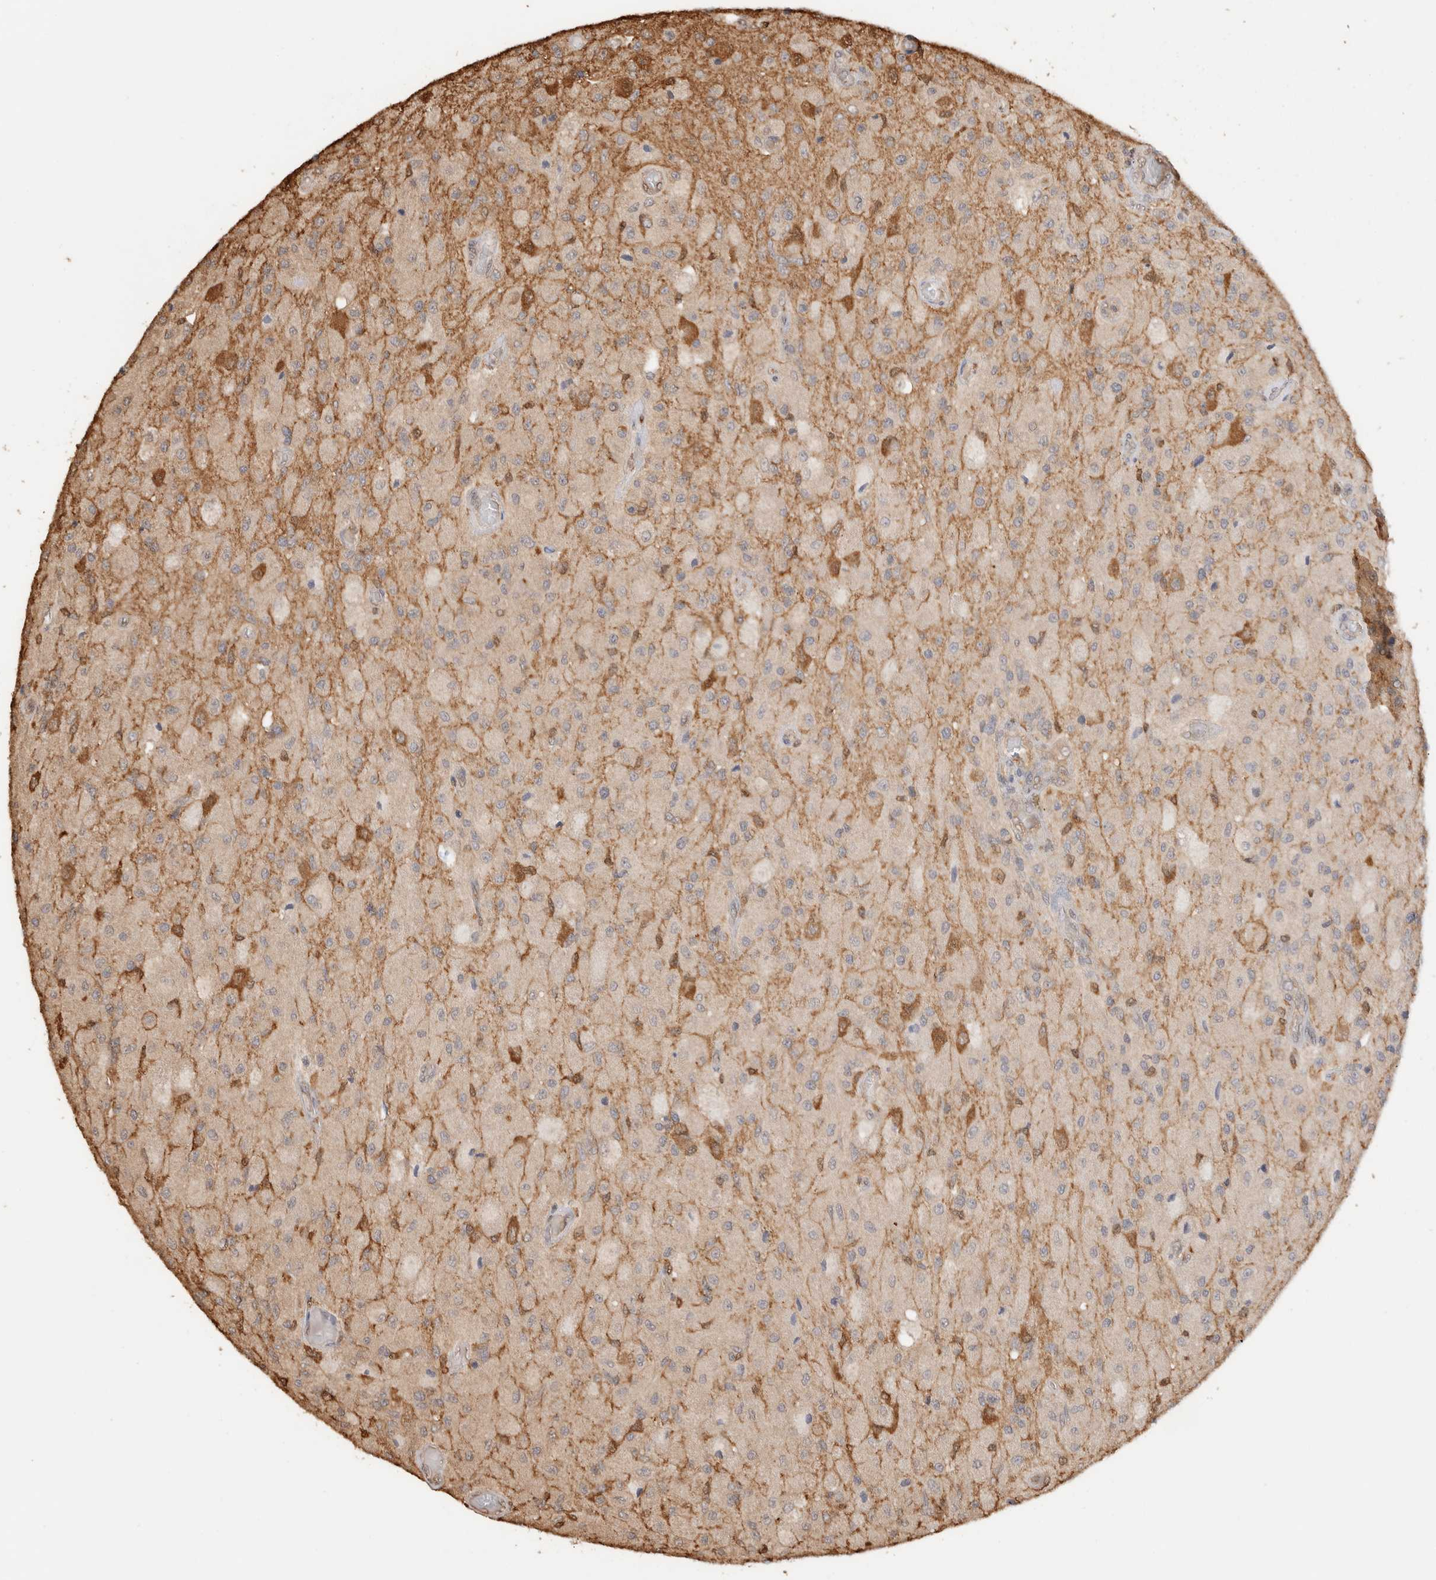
{"staining": {"intensity": "negative", "quantity": "none", "location": "none"}, "tissue": "glioma", "cell_type": "Tumor cells", "image_type": "cancer", "snomed": [{"axis": "morphology", "description": "Normal tissue, NOS"}, {"axis": "morphology", "description": "Glioma, malignant, High grade"}, {"axis": "topography", "description": "Cerebral cortex"}], "caption": "Immunohistochemistry (IHC) photomicrograph of high-grade glioma (malignant) stained for a protein (brown), which reveals no staining in tumor cells.", "gene": "YWHAH", "patient": {"sex": "male", "age": 77}}